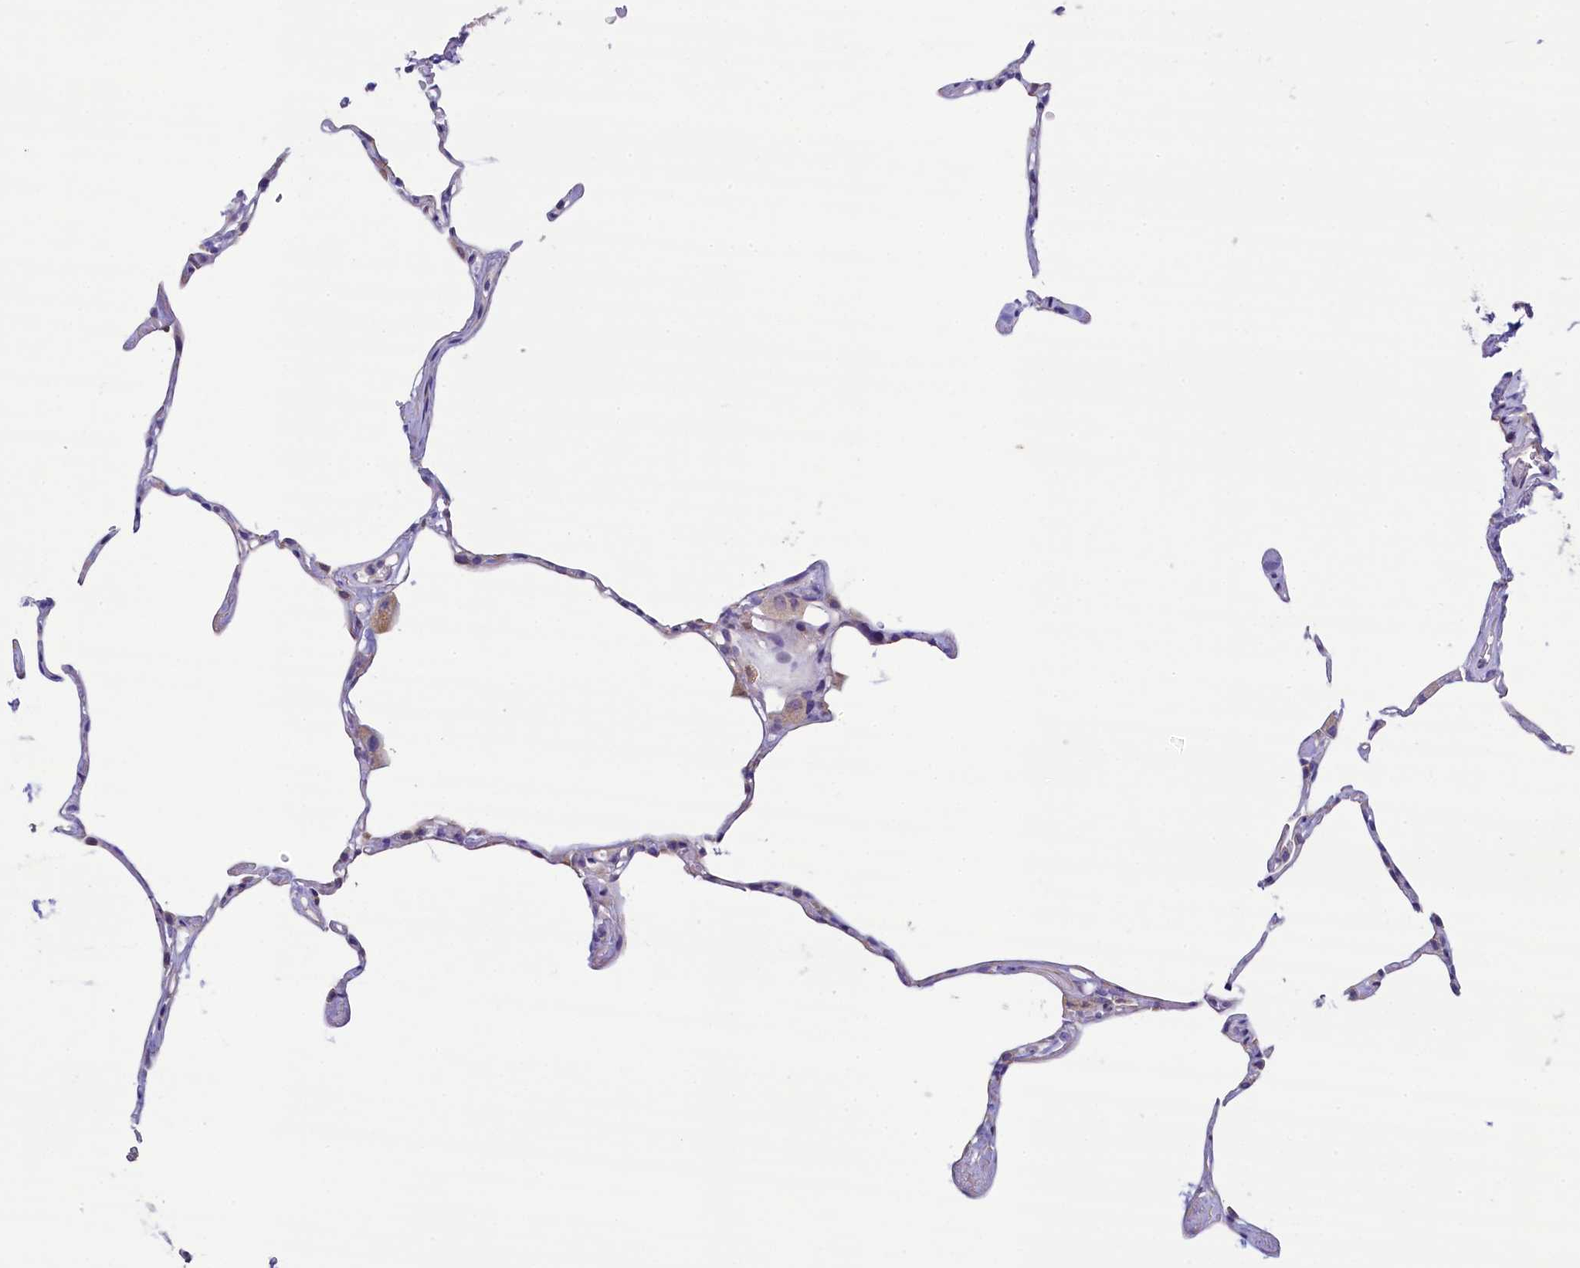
{"staining": {"intensity": "negative", "quantity": "none", "location": "none"}, "tissue": "lung", "cell_type": "Alveolar cells", "image_type": "normal", "snomed": [{"axis": "morphology", "description": "Normal tissue, NOS"}, {"axis": "topography", "description": "Lung"}], "caption": "High magnification brightfield microscopy of normal lung stained with DAB (brown) and counterstained with hematoxylin (blue): alveolar cells show no significant positivity. (Brightfield microscopy of DAB immunohistochemistry (IHC) at high magnification).", "gene": "KRBOX5", "patient": {"sex": "male", "age": 65}}